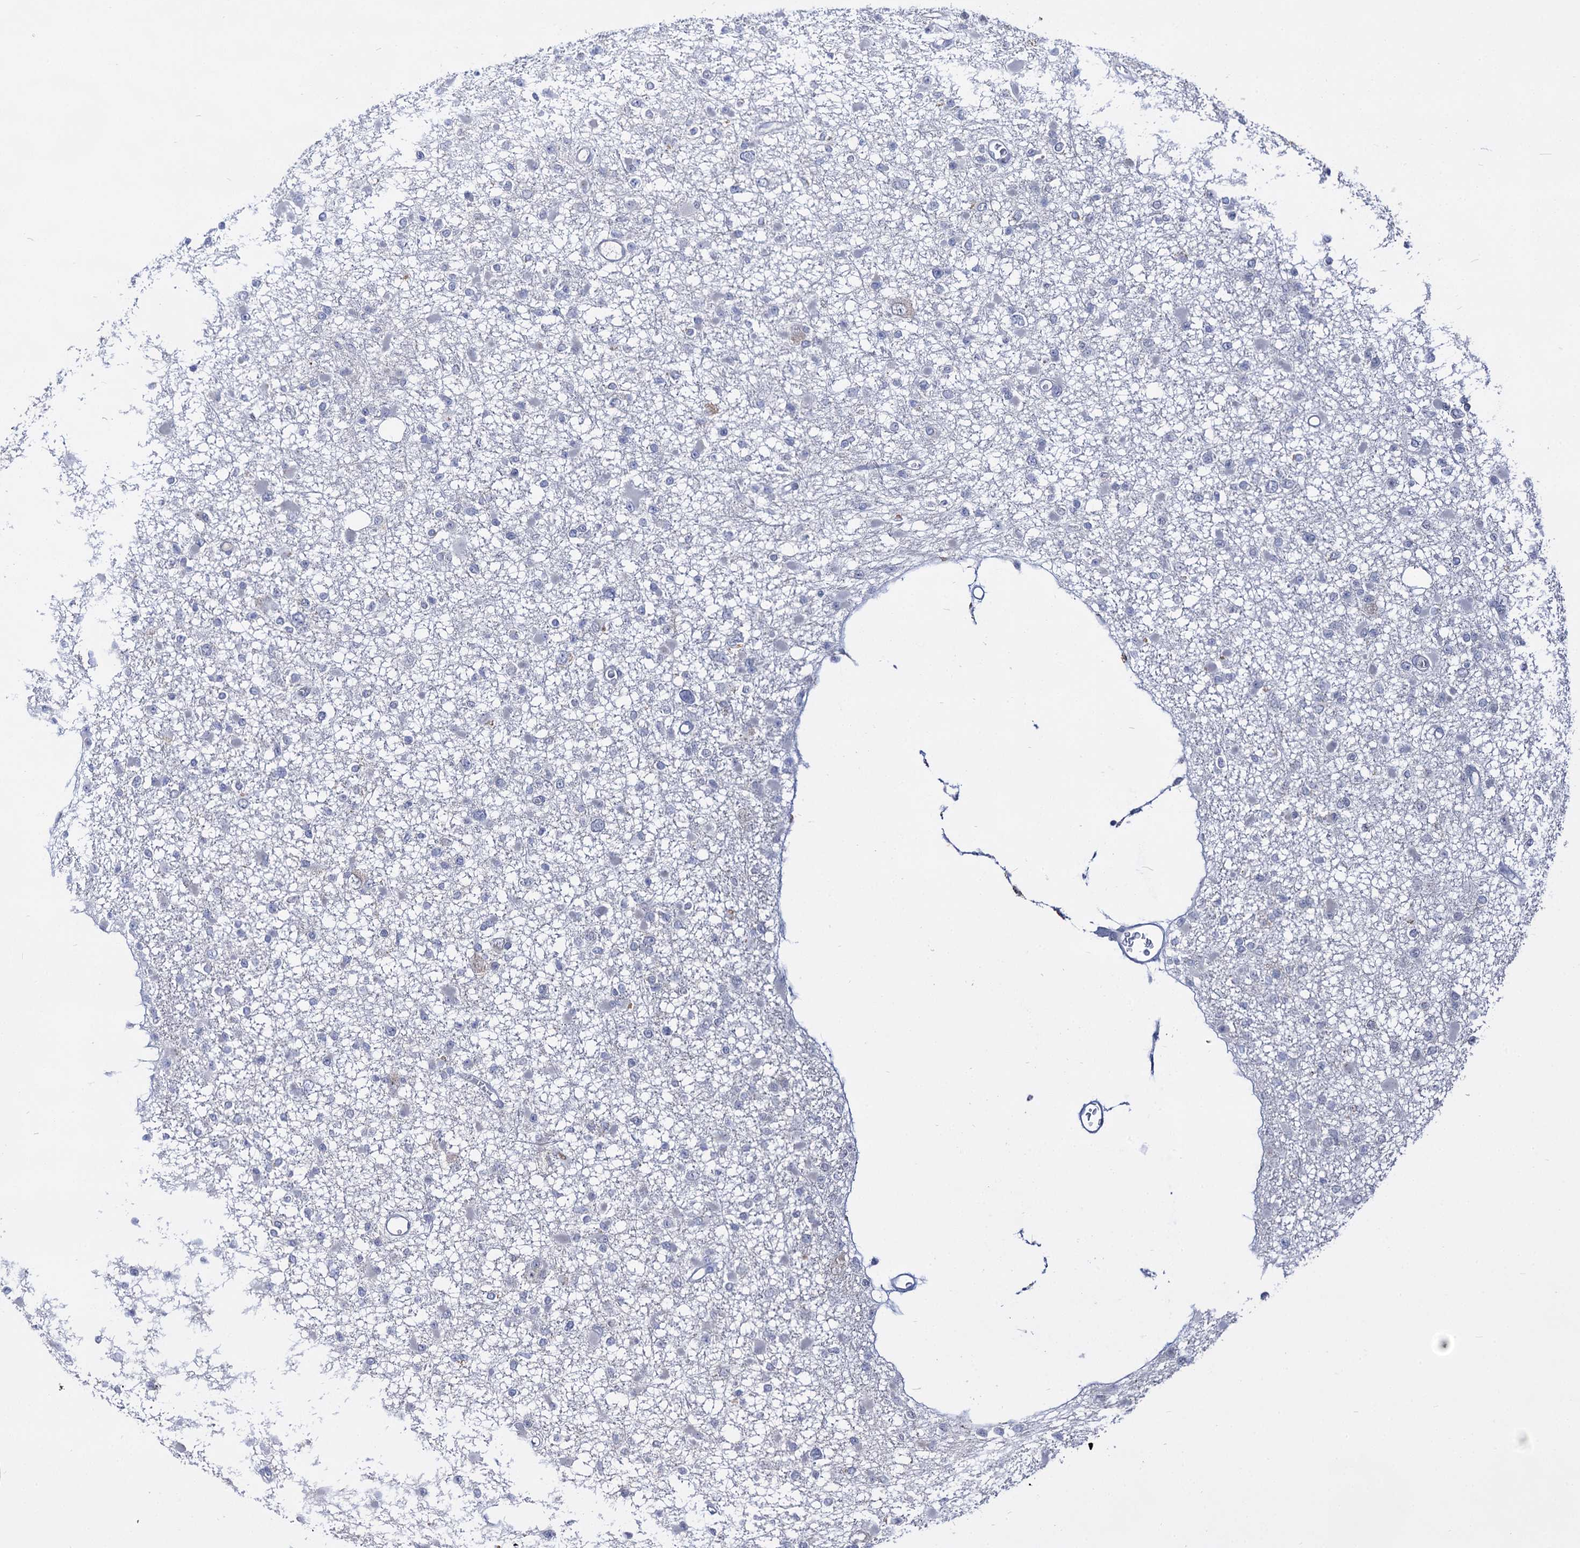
{"staining": {"intensity": "negative", "quantity": "none", "location": "none"}, "tissue": "glioma", "cell_type": "Tumor cells", "image_type": "cancer", "snomed": [{"axis": "morphology", "description": "Glioma, malignant, Low grade"}, {"axis": "topography", "description": "Brain"}], "caption": "This is an immunohistochemistry (IHC) histopathology image of human malignant low-grade glioma. There is no staining in tumor cells.", "gene": "ARFIP2", "patient": {"sex": "female", "age": 22}}